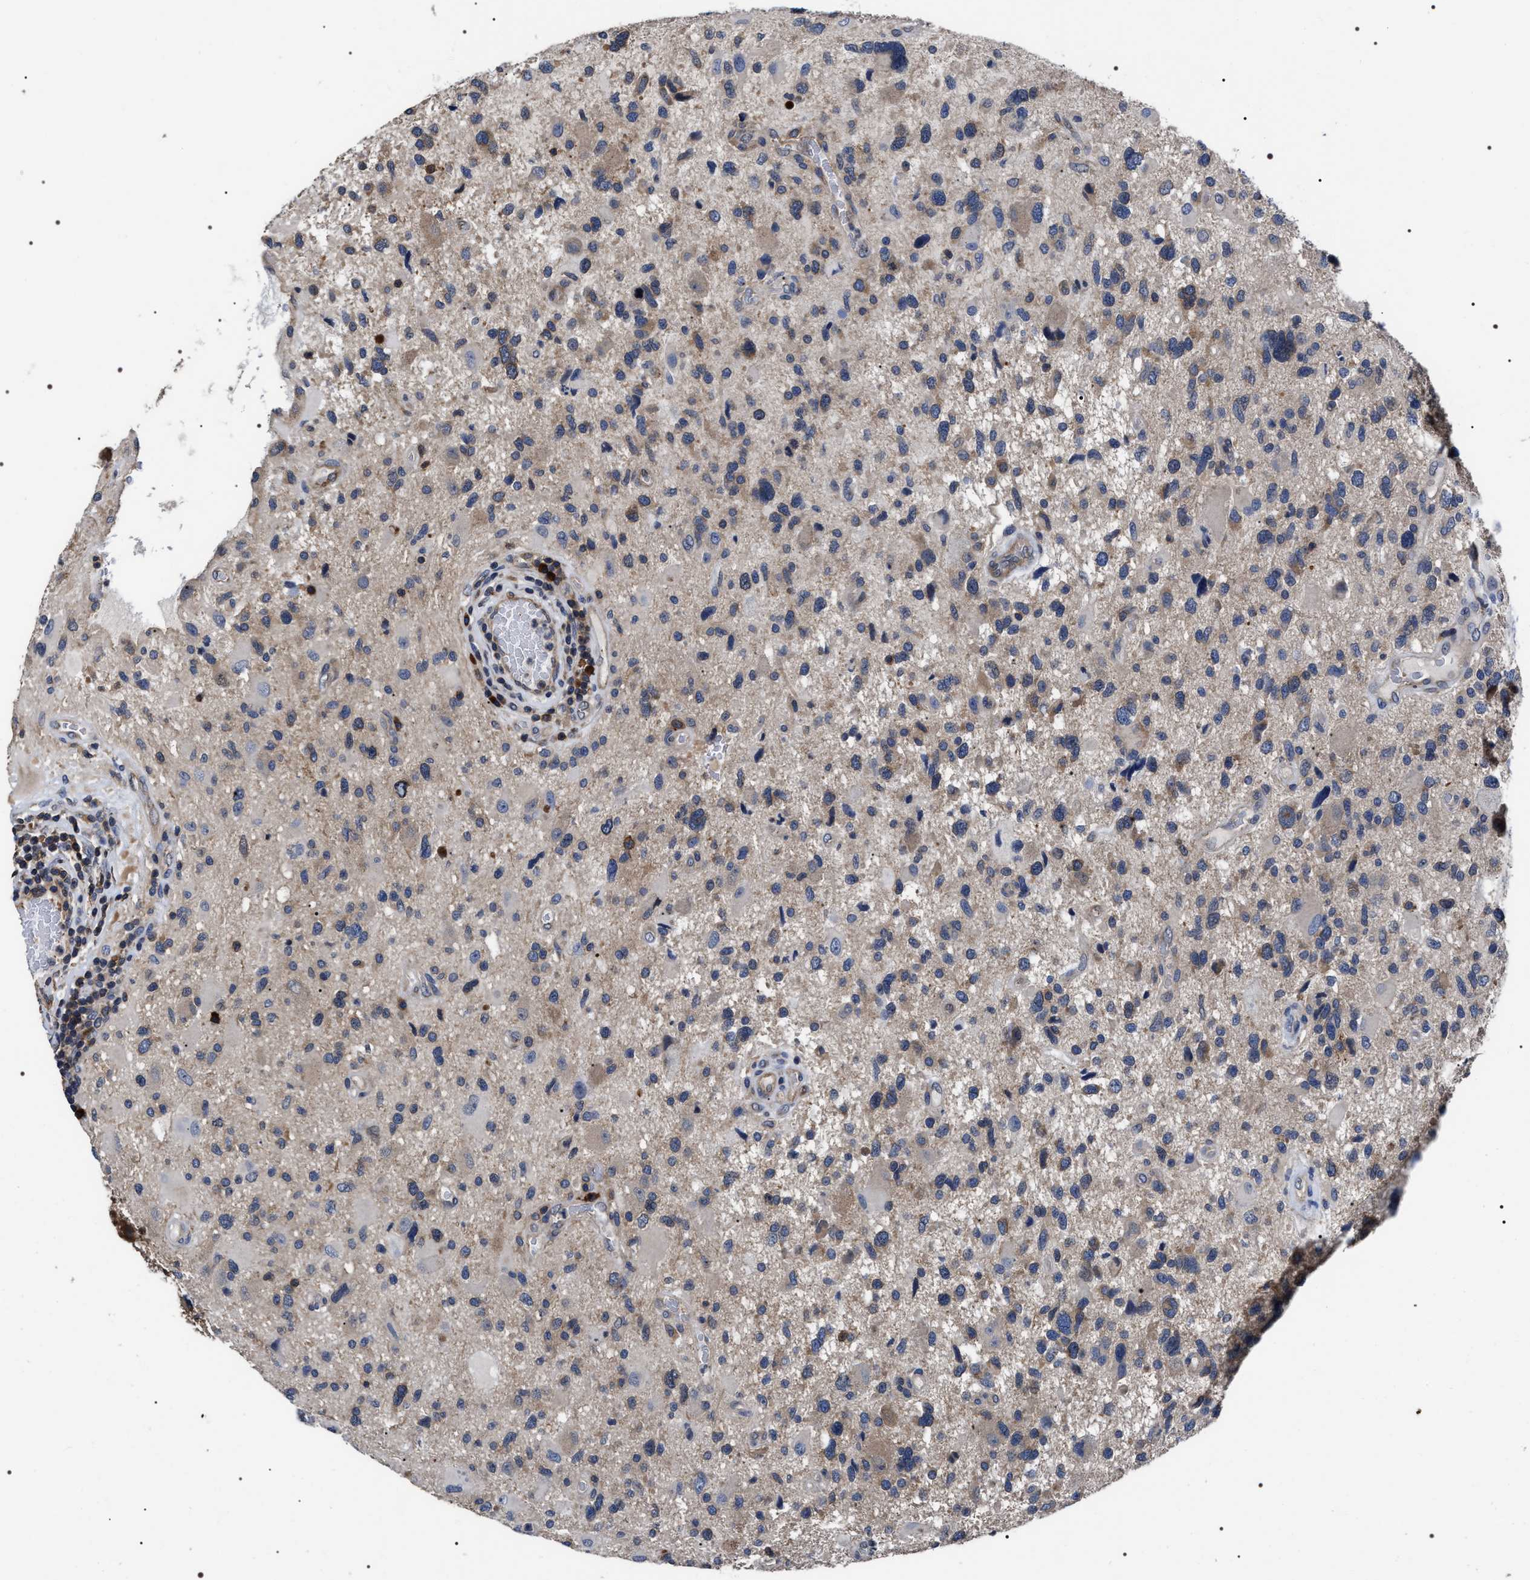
{"staining": {"intensity": "weak", "quantity": "<25%", "location": "cytoplasmic/membranous"}, "tissue": "glioma", "cell_type": "Tumor cells", "image_type": "cancer", "snomed": [{"axis": "morphology", "description": "Glioma, malignant, High grade"}, {"axis": "topography", "description": "Brain"}], "caption": "DAB immunohistochemical staining of glioma reveals no significant expression in tumor cells. Brightfield microscopy of IHC stained with DAB (brown) and hematoxylin (blue), captured at high magnification.", "gene": "MIS18A", "patient": {"sex": "male", "age": 33}}